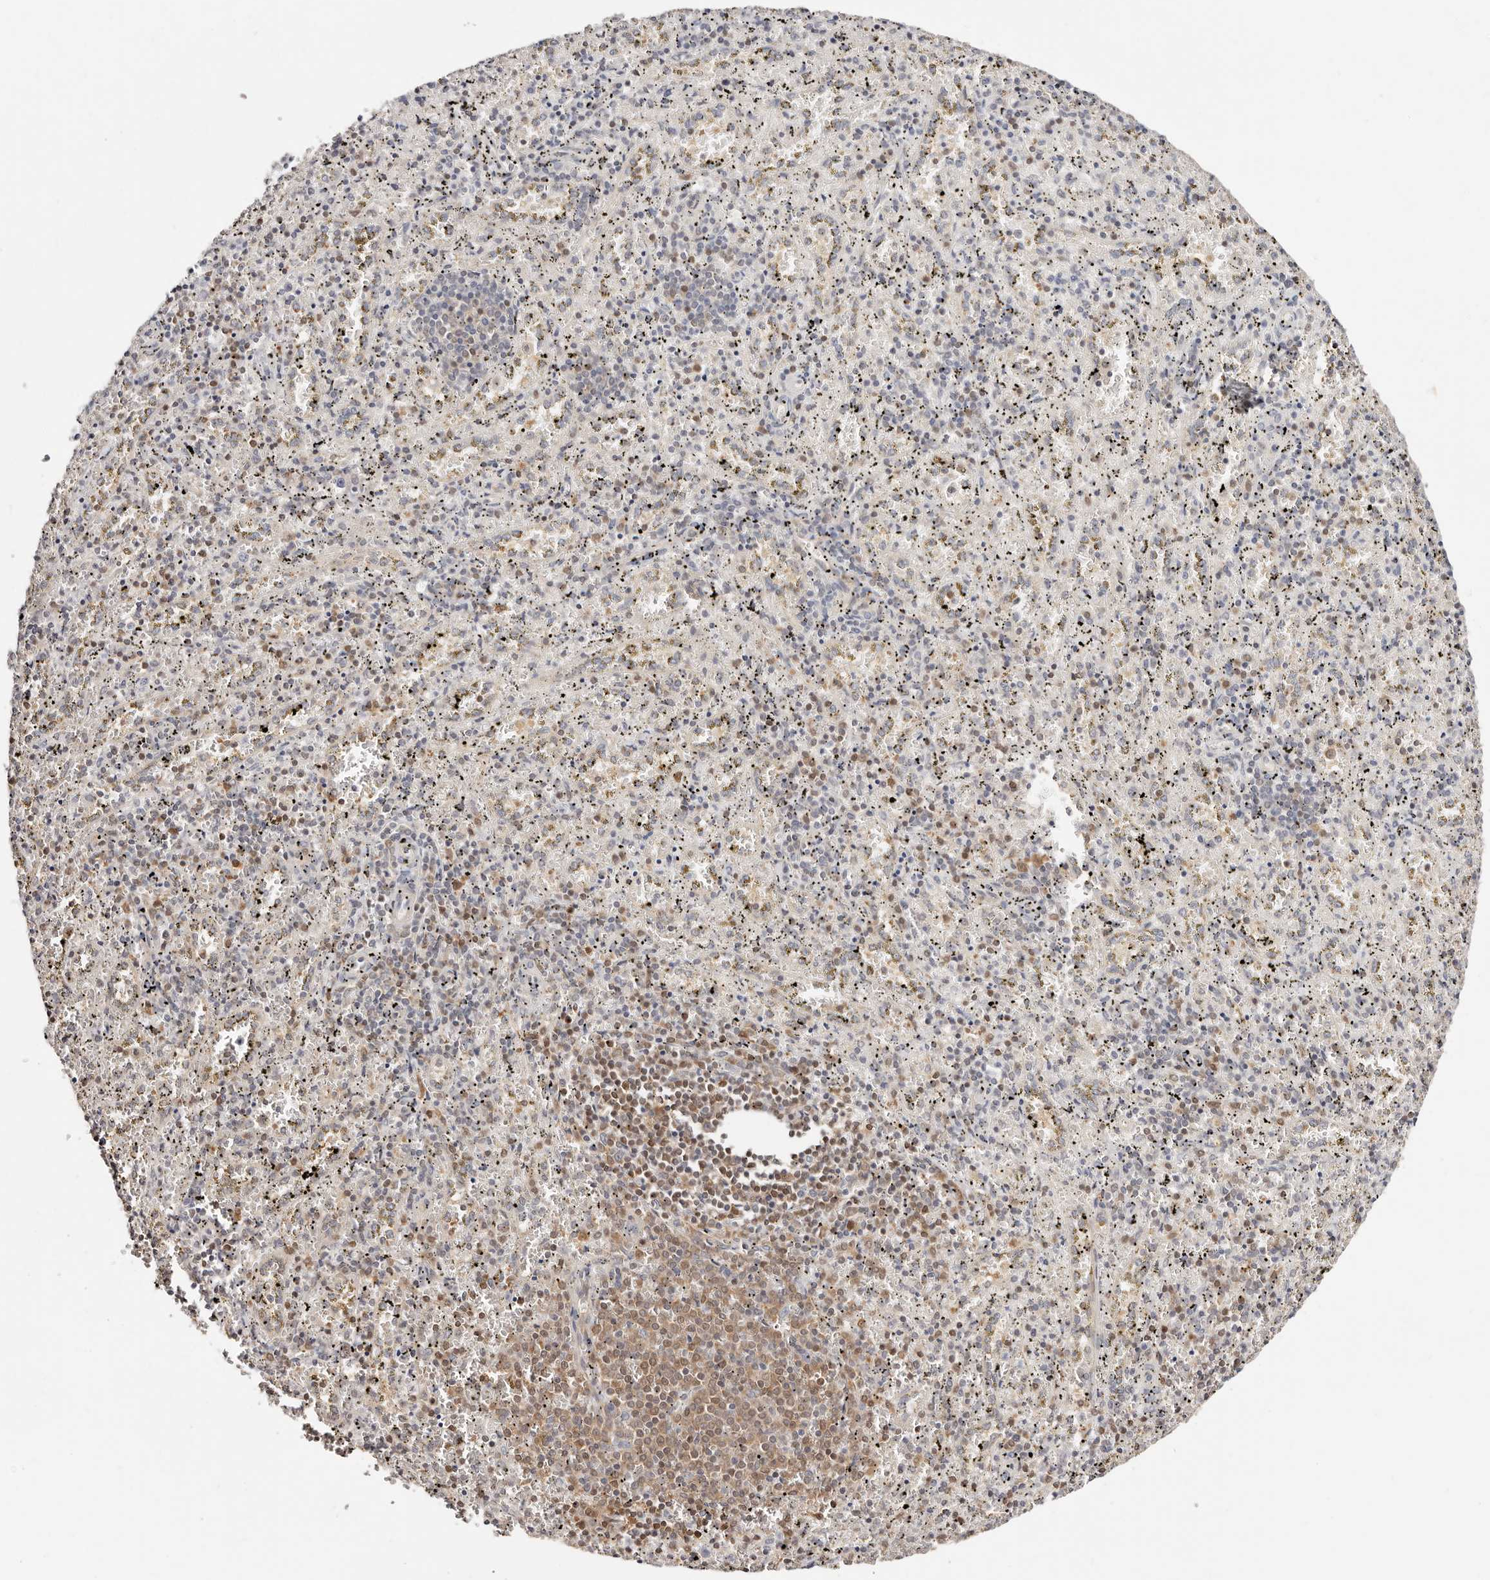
{"staining": {"intensity": "negative", "quantity": "none", "location": "none"}, "tissue": "spleen", "cell_type": "Cells in red pulp", "image_type": "normal", "snomed": [{"axis": "morphology", "description": "Normal tissue, NOS"}, {"axis": "topography", "description": "Spleen"}], "caption": "Cells in red pulp show no significant protein staining in normal spleen.", "gene": "STAT5A", "patient": {"sex": "male", "age": 11}}